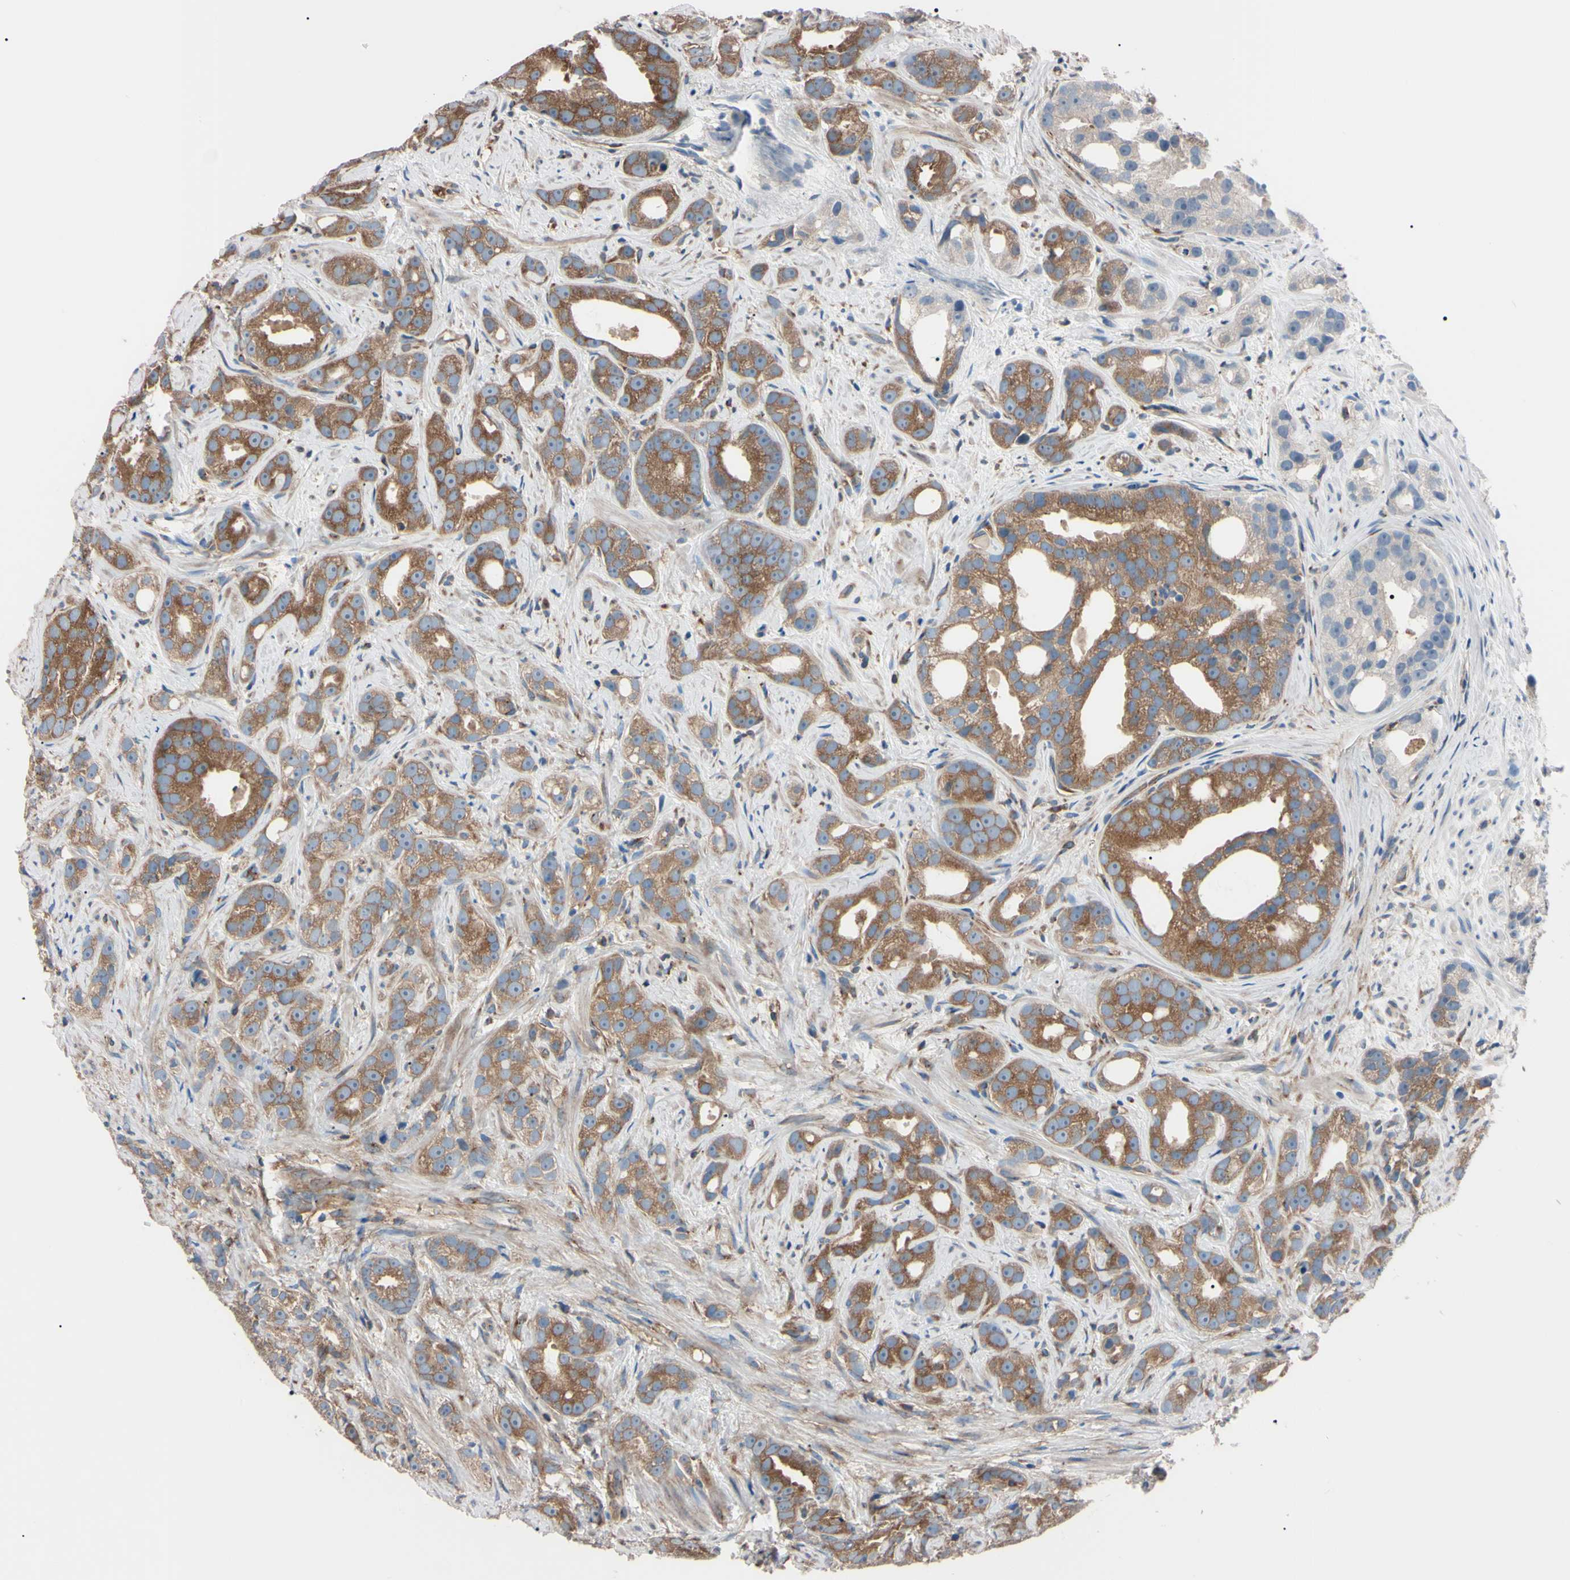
{"staining": {"intensity": "moderate", "quantity": ">75%", "location": "cytoplasmic/membranous"}, "tissue": "prostate cancer", "cell_type": "Tumor cells", "image_type": "cancer", "snomed": [{"axis": "morphology", "description": "Adenocarcinoma, Low grade"}, {"axis": "topography", "description": "Prostate"}], "caption": "A brown stain labels moderate cytoplasmic/membranous positivity of a protein in human prostate low-grade adenocarcinoma tumor cells.", "gene": "PRKACA", "patient": {"sex": "male", "age": 89}}